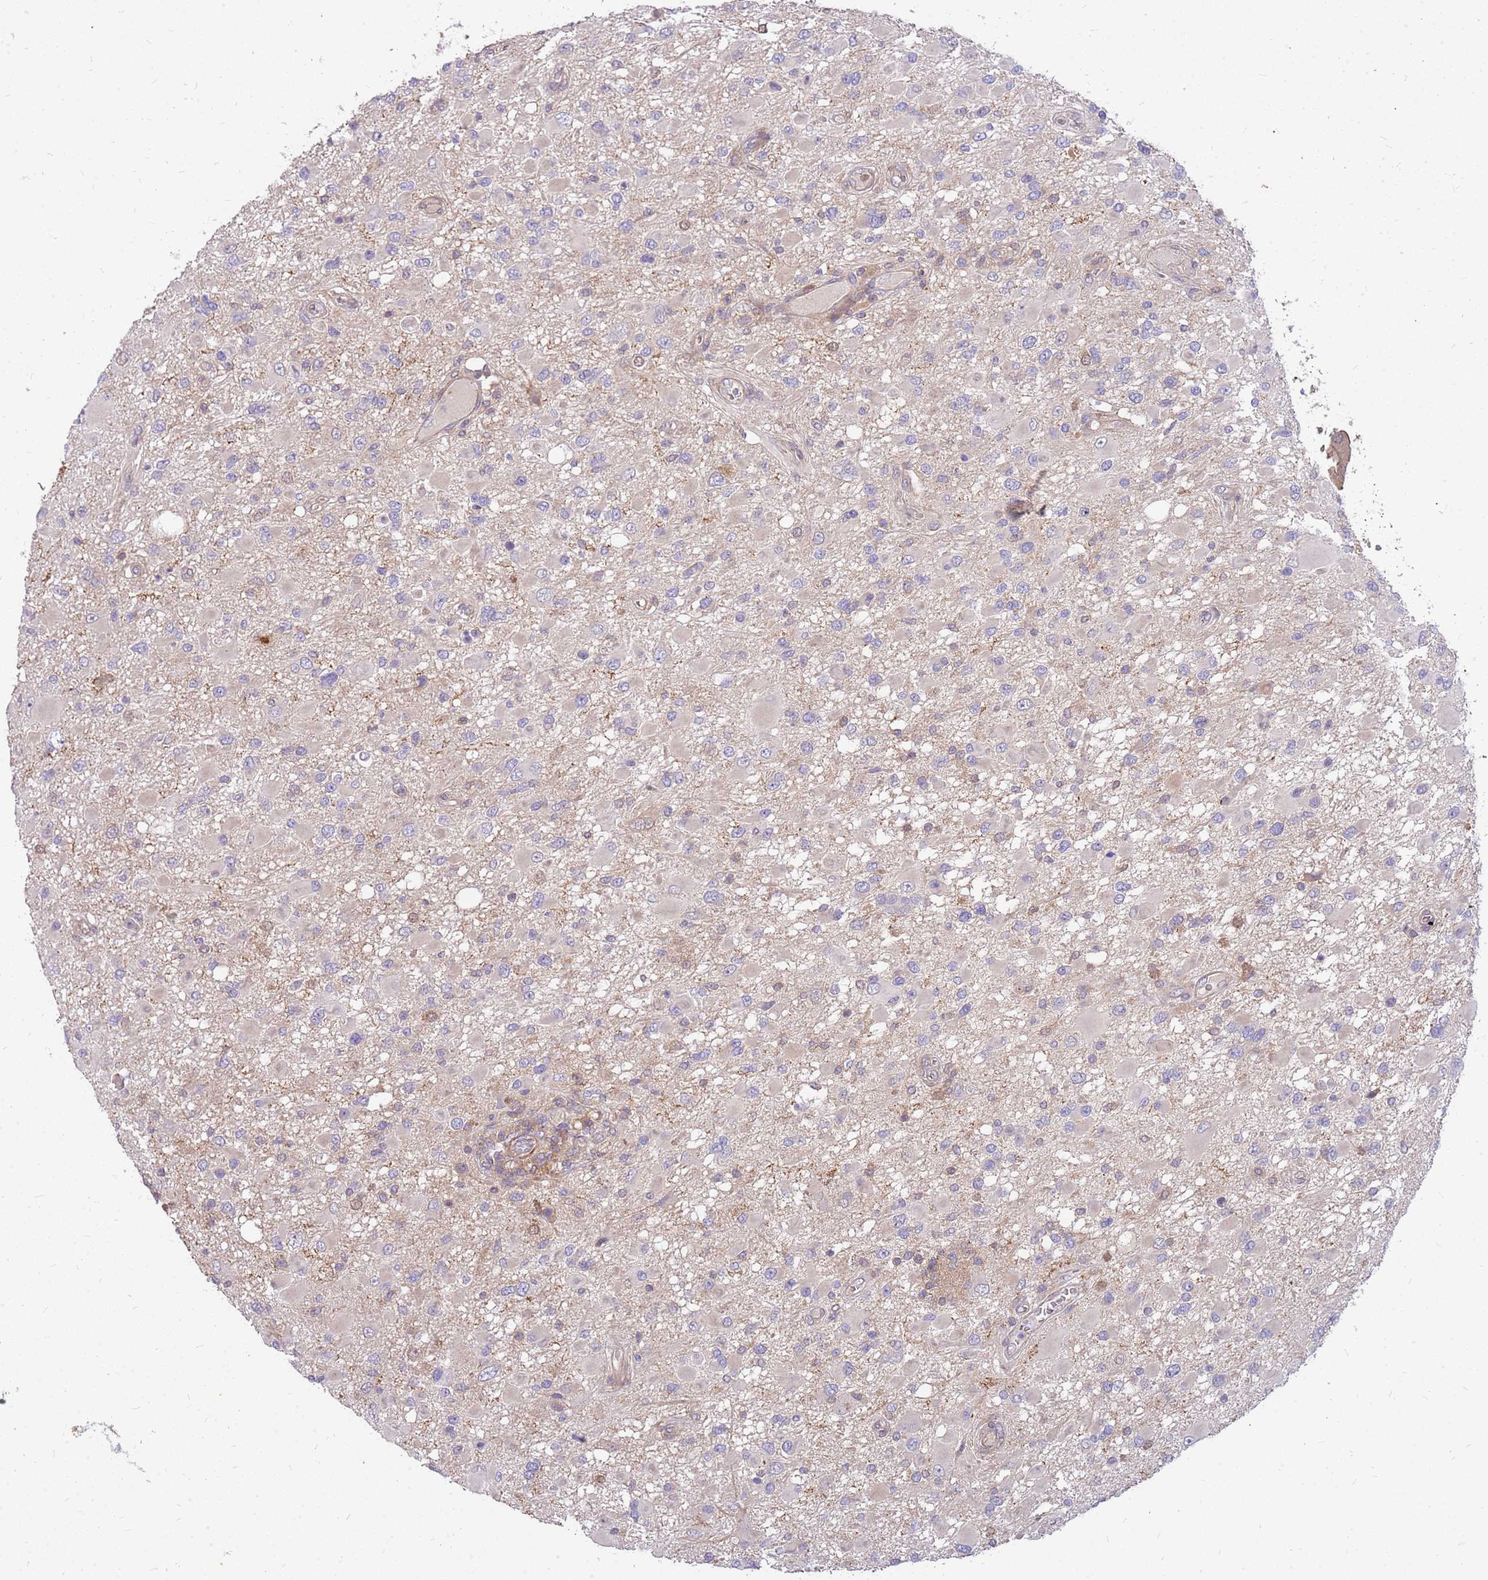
{"staining": {"intensity": "negative", "quantity": "none", "location": "none"}, "tissue": "glioma", "cell_type": "Tumor cells", "image_type": "cancer", "snomed": [{"axis": "morphology", "description": "Glioma, malignant, High grade"}, {"axis": "topography", "description": "Brain"}], "caption": "Tumor cells are negative for brown protein staining in malignant glioma (high-grade).", "gene": "MVD", "patient": {"sex": "male", "age": 53}}